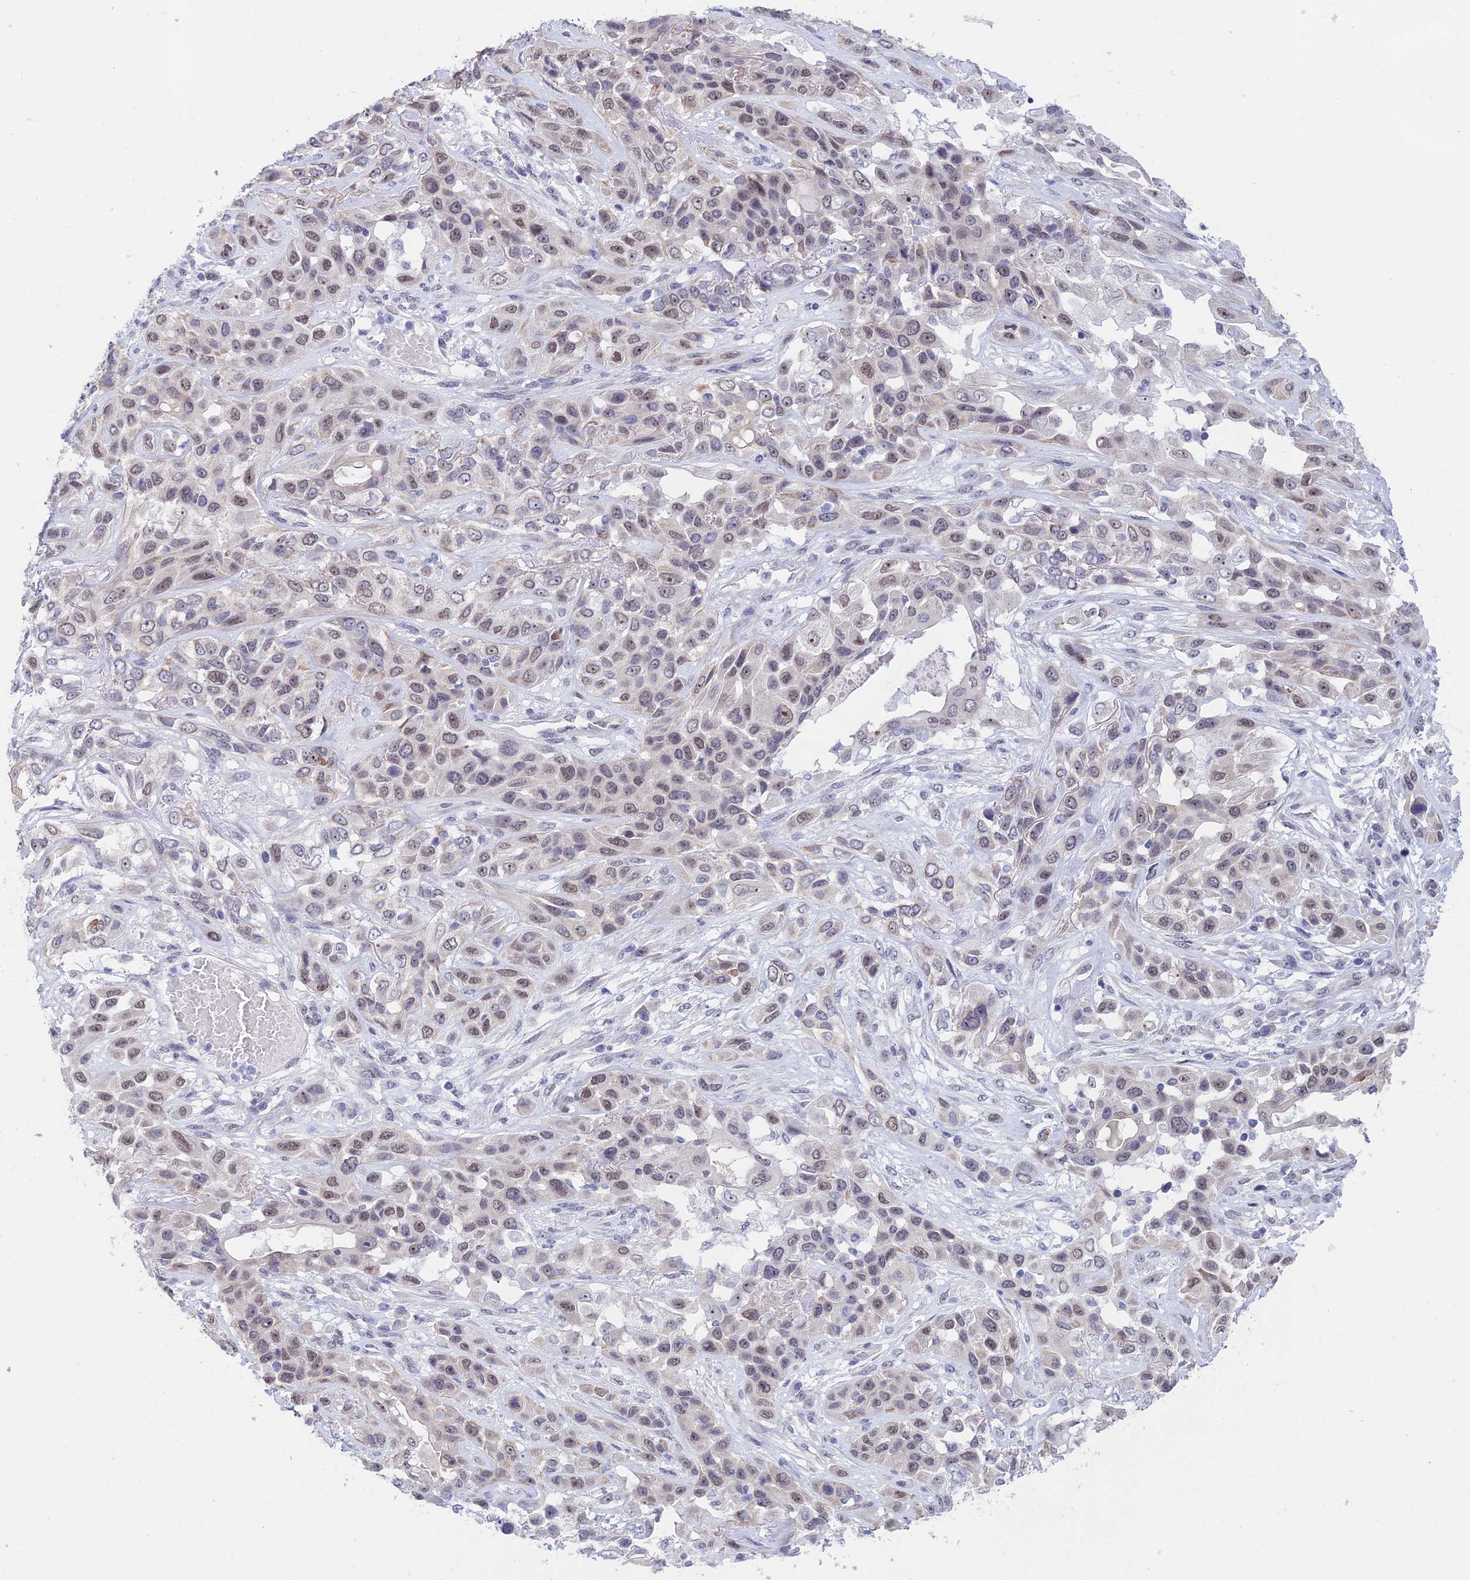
{"staining": {"intensity": "moderate", "quantity": "<25%", "location": "nuclear"}, "tissue": "lung cancer", "cell_type": "Tumor cells", "image_type": "cancer", "snomed": [{"axis": "morphology", "description": "Squamous cell carcinoma, NOS"}, {"axis": "topography", "description": "Lung"}], "caption": "Tumor cells show low levels of moderate nuclear expression in about <25% of cells in human squamous cell carcinoma (lung). The staining was performed using DAB, with brown indicating positive protein expression. Nuclei are stained blue with hematoxylin.", "gene": "NABP2", "patient": {"sex": "female", "age": 70}}